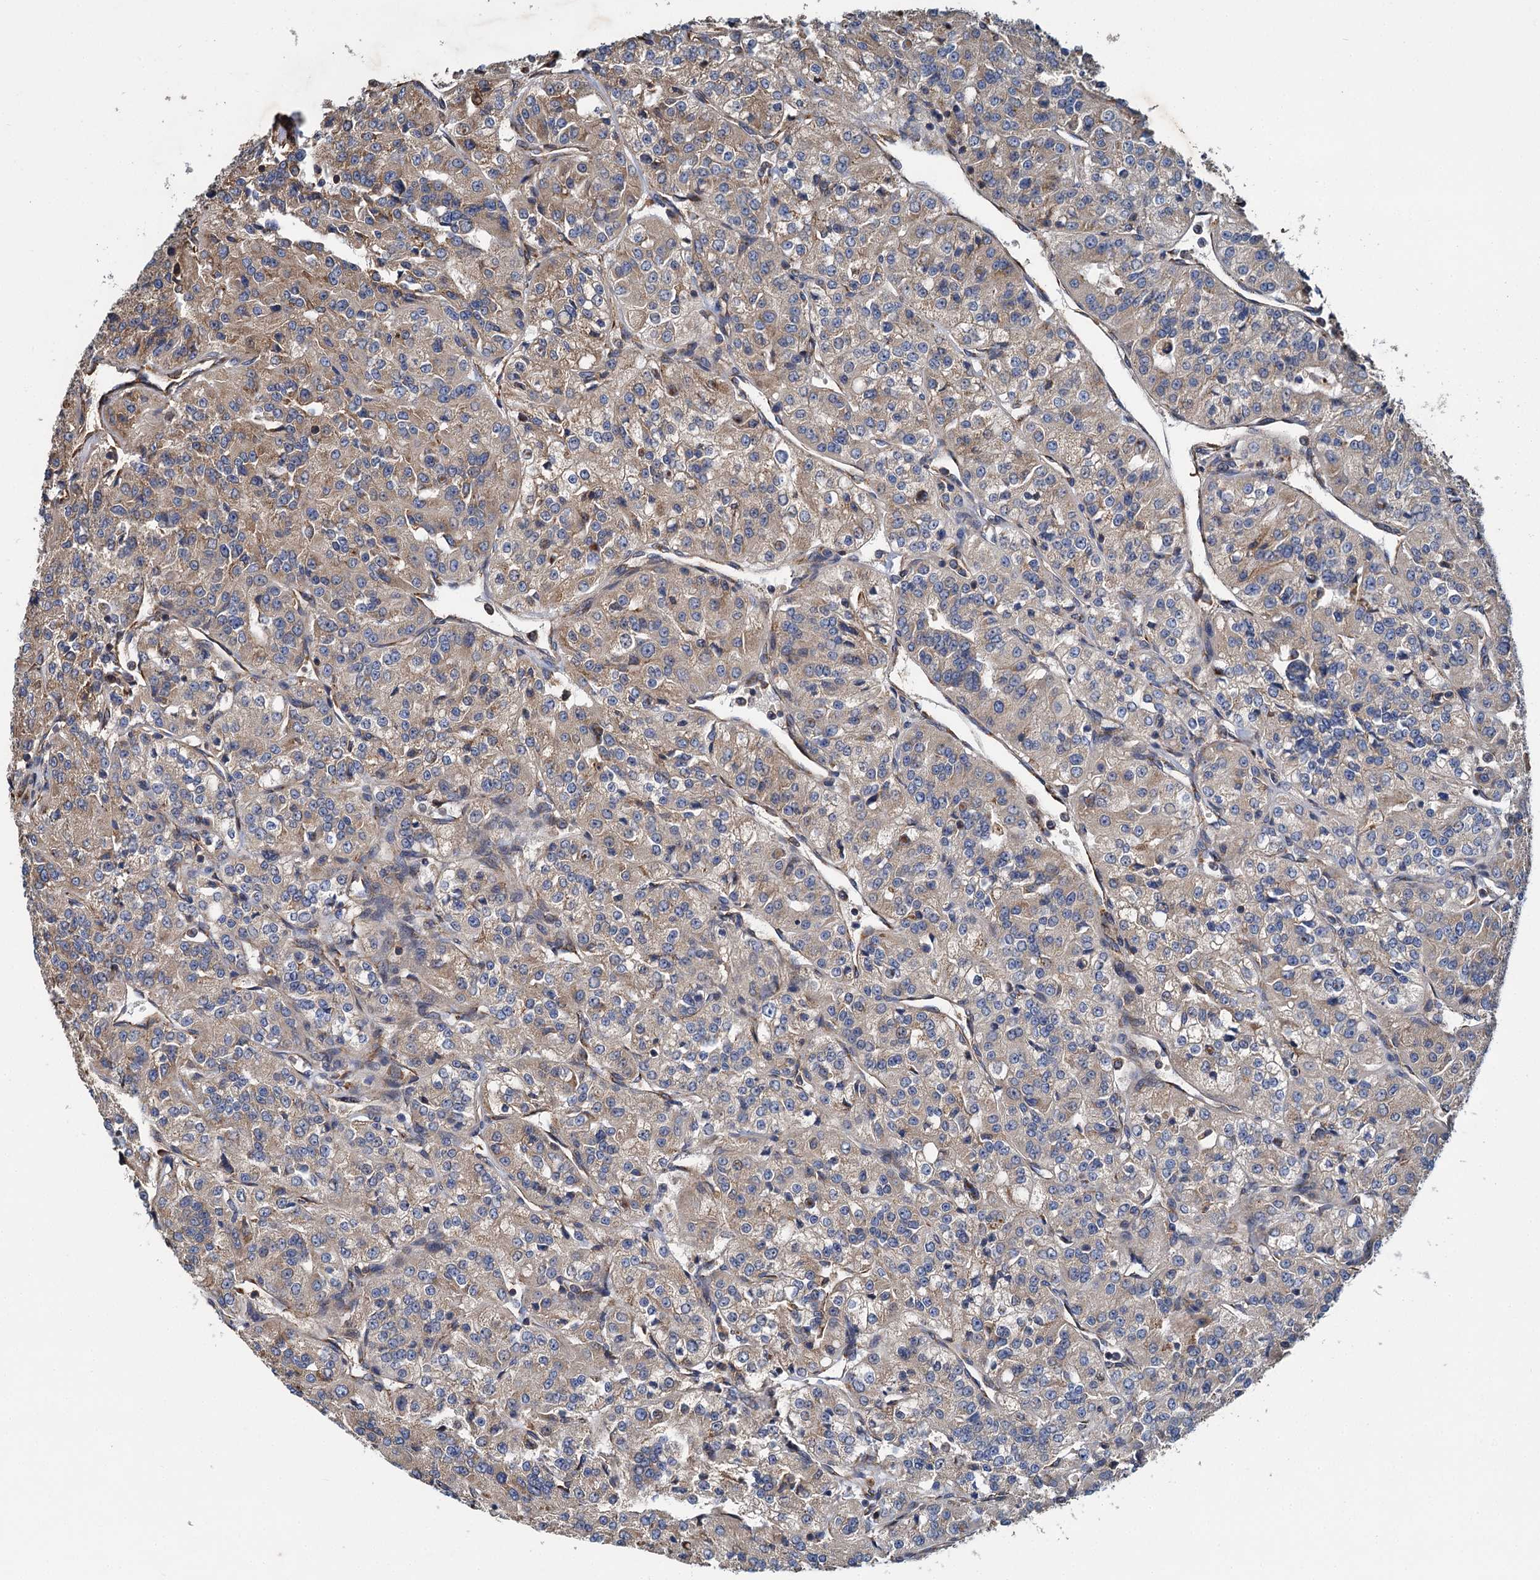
{"staining": {"intensity": "moderate", "quantity": "25%-75%", "location": "cytoplasmic/membranous"}, "tissue": "renal cancer", "cell_type": "Tumor cells", "image_type": "cancer", "snomed": [{"axis": "morphology", "description": "Adenocarcinoma, NOS"}, {"axis": "topography", "description": "Kidney"}], "caption": "A histopathology image of human renal cancer stained for a protein exhibits moderate cytoplasmic/membranous brown staining in tumor cells.", "gene": "LINS1", "patient": {"sex": "female", "age": 63}}